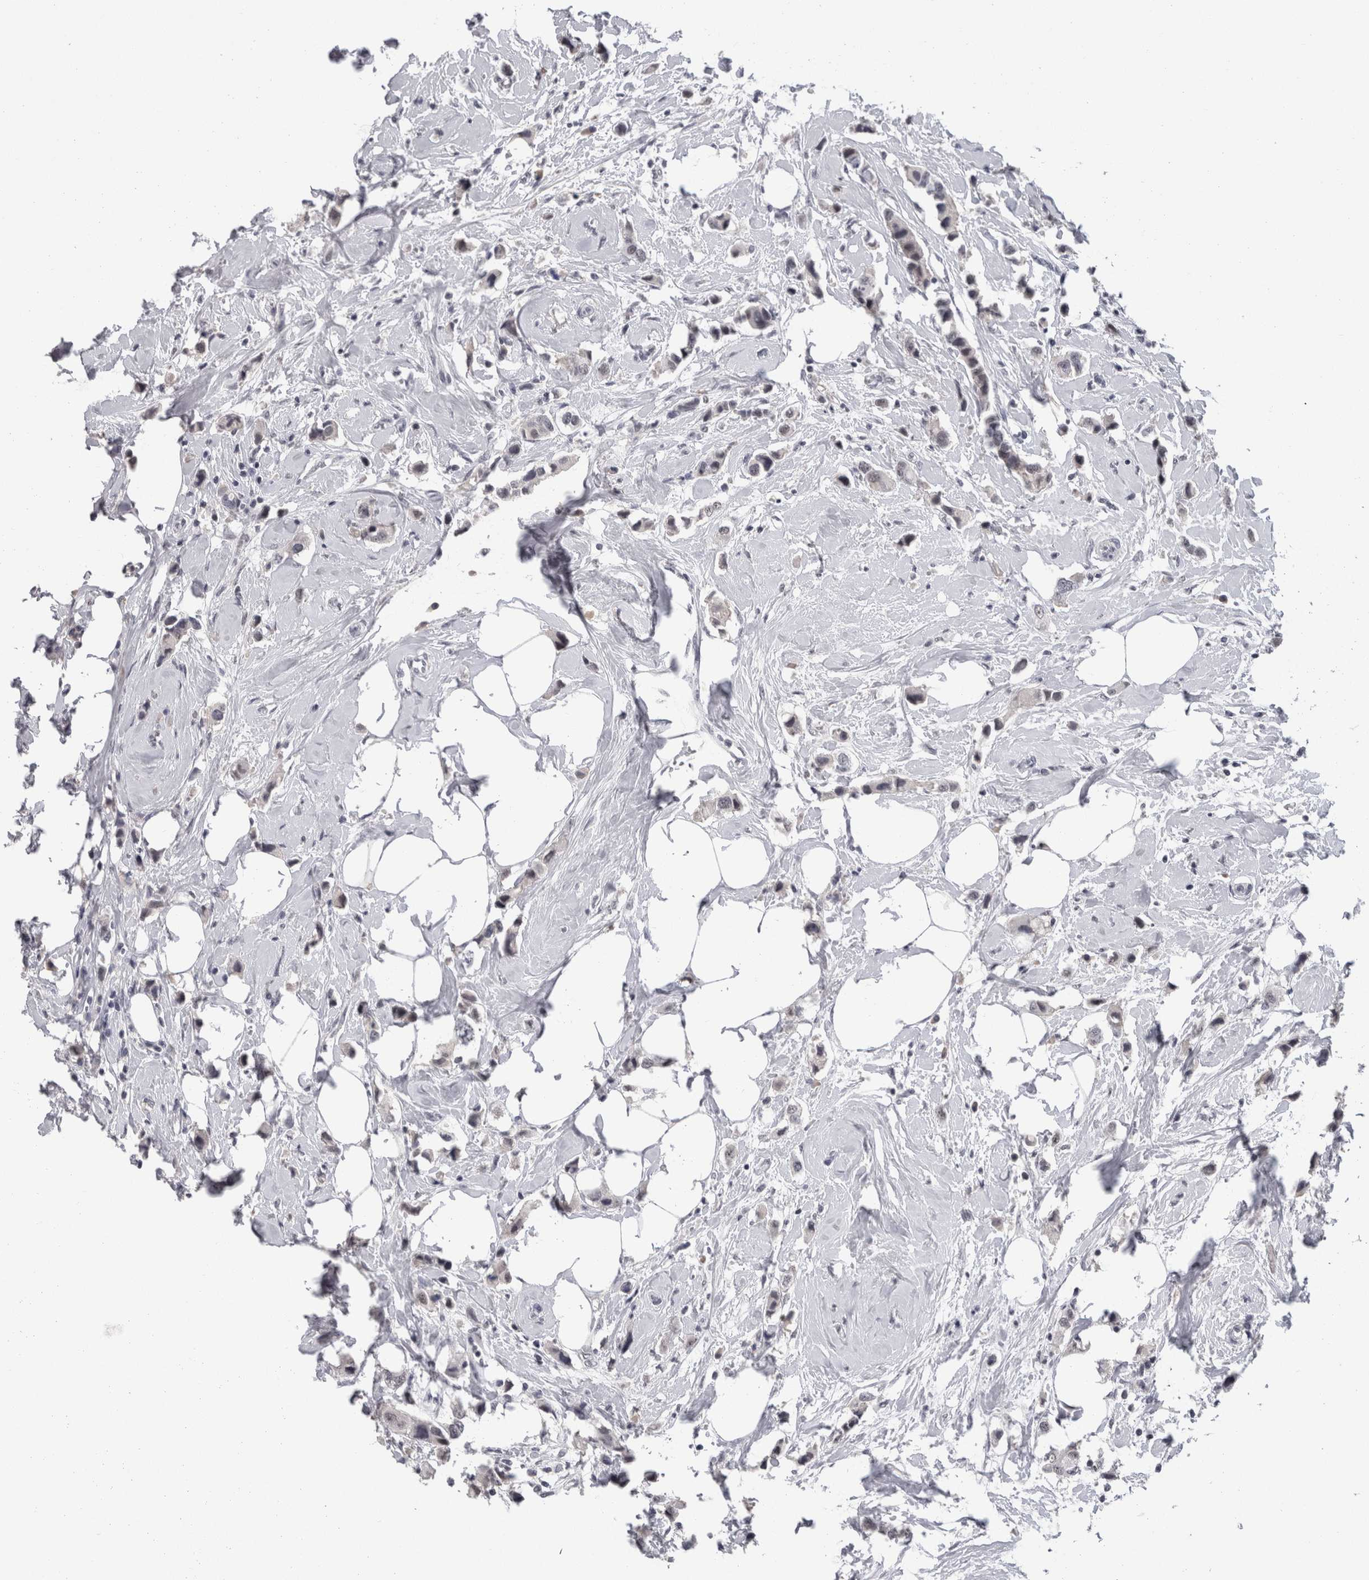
{"staining": {"intensity": "negative", "quantity": "none", "location": "none"}, "tissue": "breast cancer", "cell_type": "Tumor cells", "image_type": "cancer", "snomed": [{"axis": "morphology", "description": "Normal tissue, NOS"}, {"axis": "morphology", "description": "Duct carcinoma"}, {"axis": "topography", "description": "Breast"}], "caption": "This is an immunohistochemistry (IHC) histopathology image of breast cancer. There is no staining in tumor cells.", "gene": "DDX17", "patient": {"sex": "female", "age": 50}}